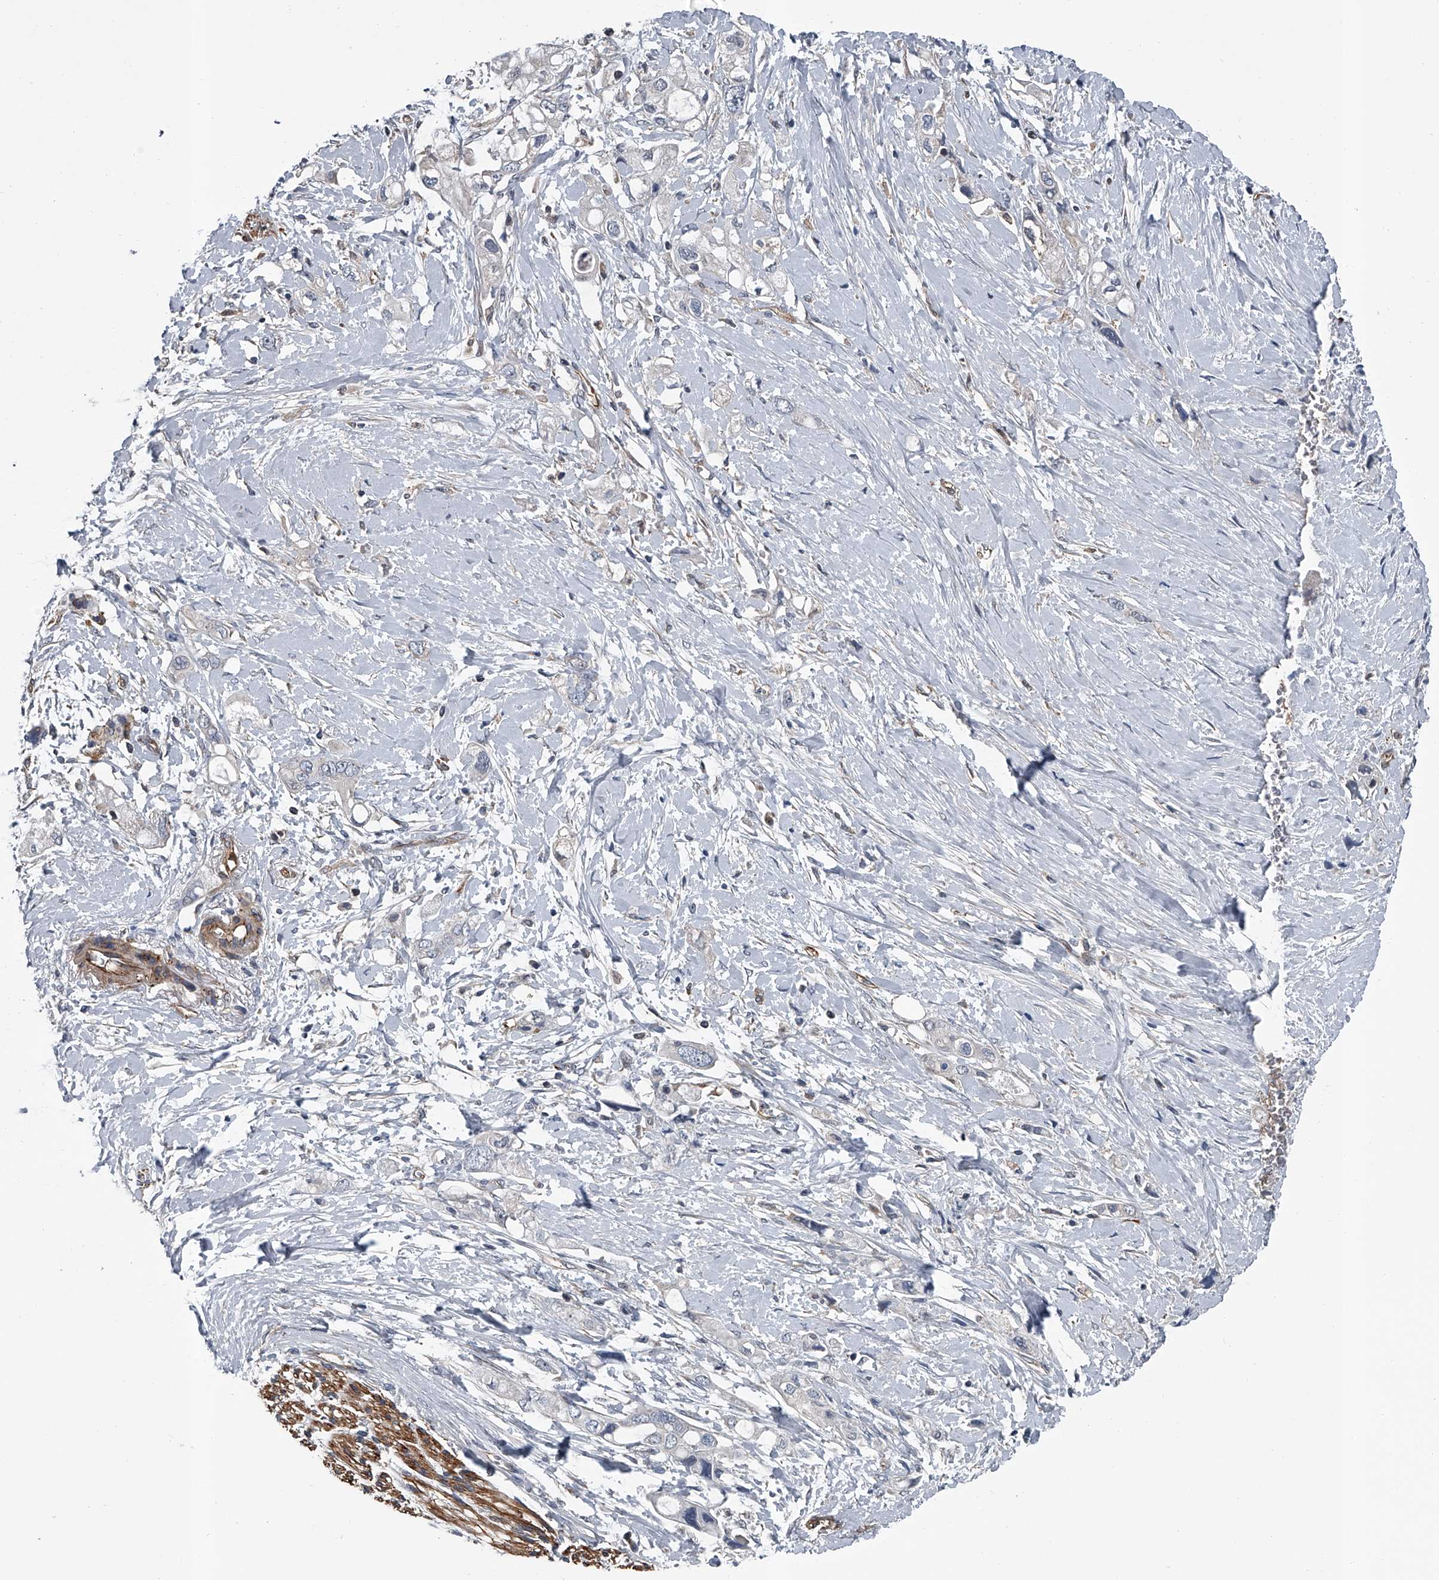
{"staining": {"intensity": "negative", "quantity": "none", "location": "none"}, "tissue": "pancreatic cancer", "cell_type": "Tumor cells", "image_type": "cancer", "snomed": [{"axis": "morphology", "description": "Adenocarcinoma, NOS"}, {"axis": "topography", "description": "Pancreas"}], "caption": "This is an IHC photomicrograph of pancreatic cancer. There is no positivity in tumor cells.", "gene": "LDLRAD2", "patient": {"sex": "female", "age": 56}}